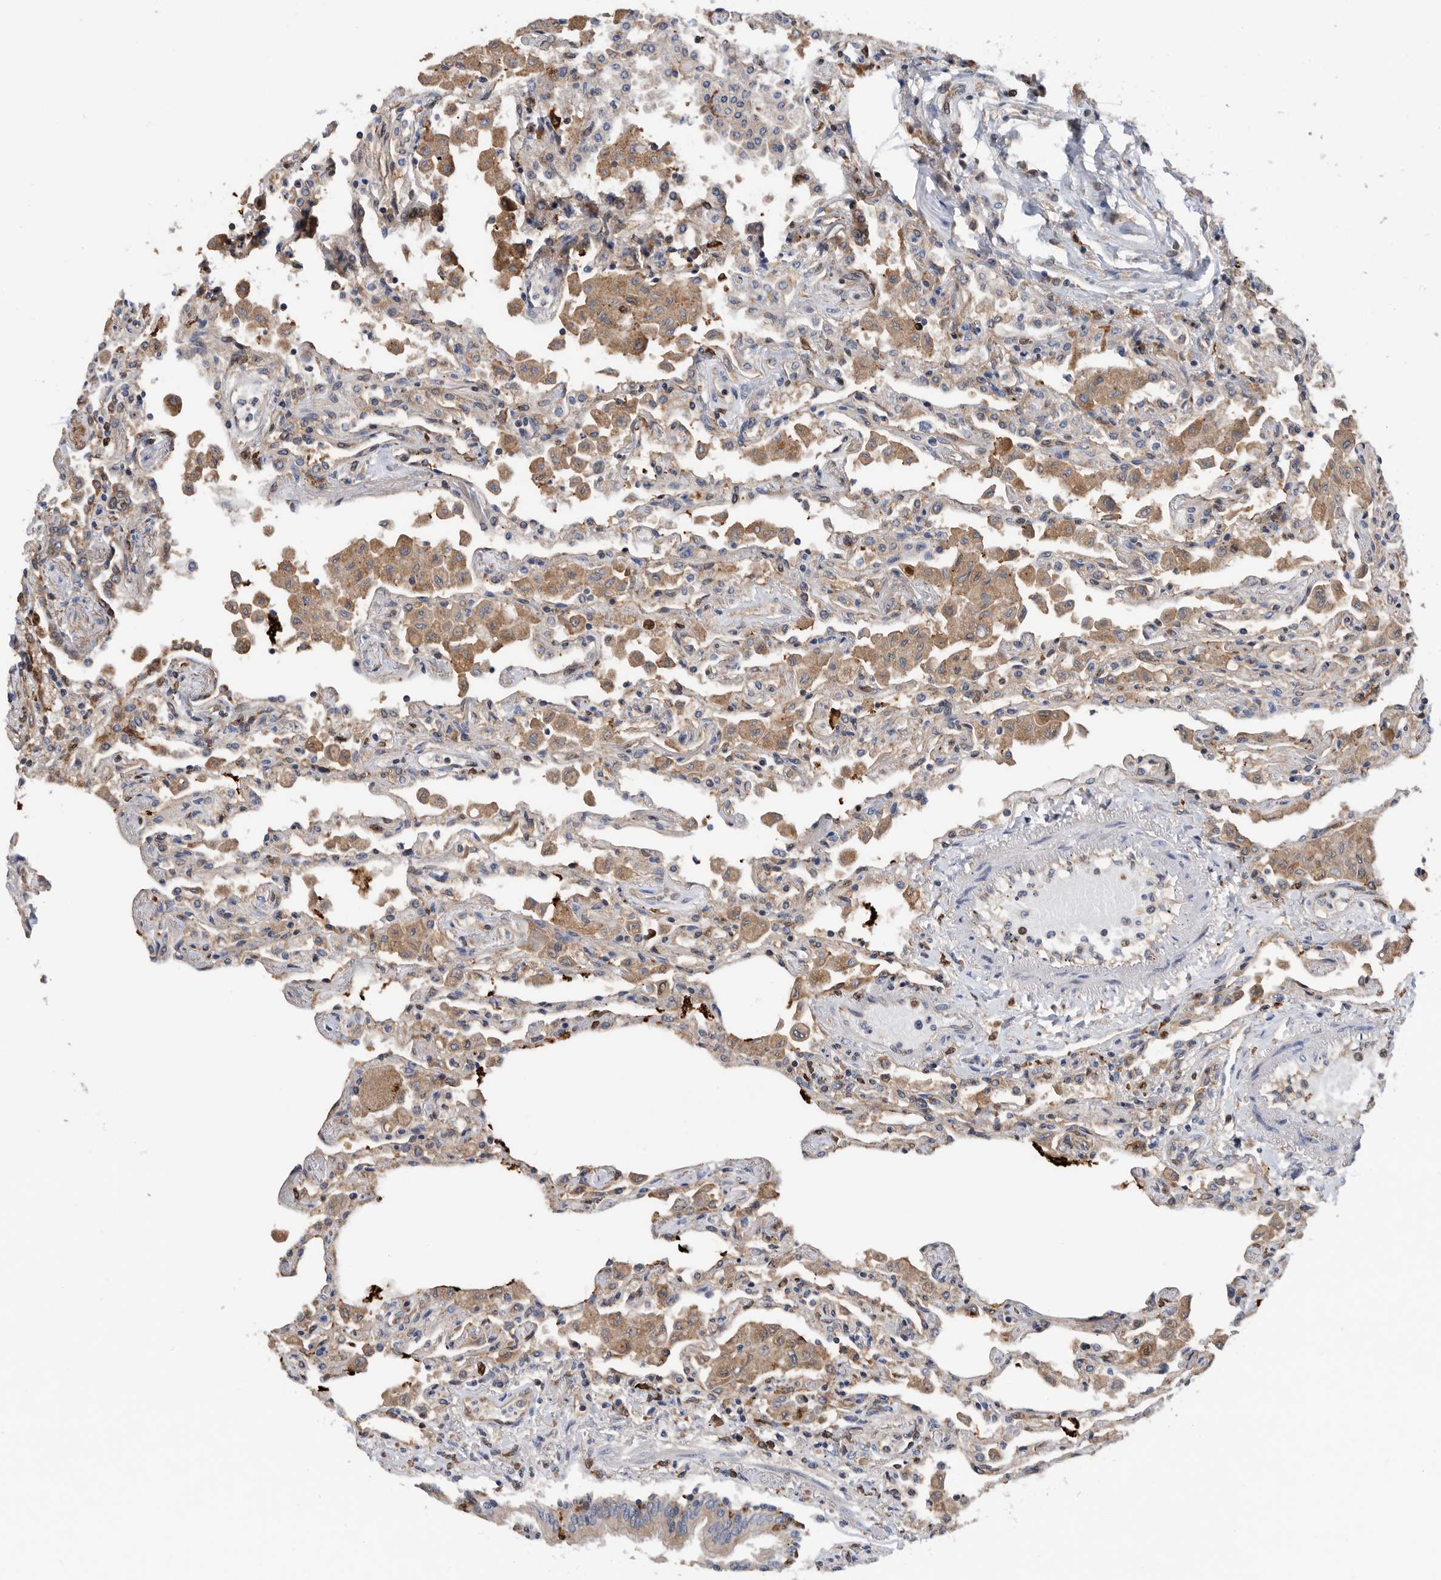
{"staining": {"intensity": "strong", "quantity": "<25%", "location": "cytoplasmic/membranous,nuclear"}, "tissue": "lung", "cell_type": "Alveolar cells", "image_type": "normal", "snomed": [{"axis": "morphology", "description": "Normal tissue, NOS"}, {"axis": "topography", "description": "Bronchus"}, {"axis": "topography", "description": "Lung"}], "caption": "DAB (3,3'-diaminobenzidine) immunohistochemical staining of benign human lung exhibits strong cytoplasmic/membranous,nuclear protein expression in about <25% of alveolar cells. (IHC, brightfield microscopy, high magnification).", "gene": "ATAD2", "patient": {"sex": "female", "age": 49}}